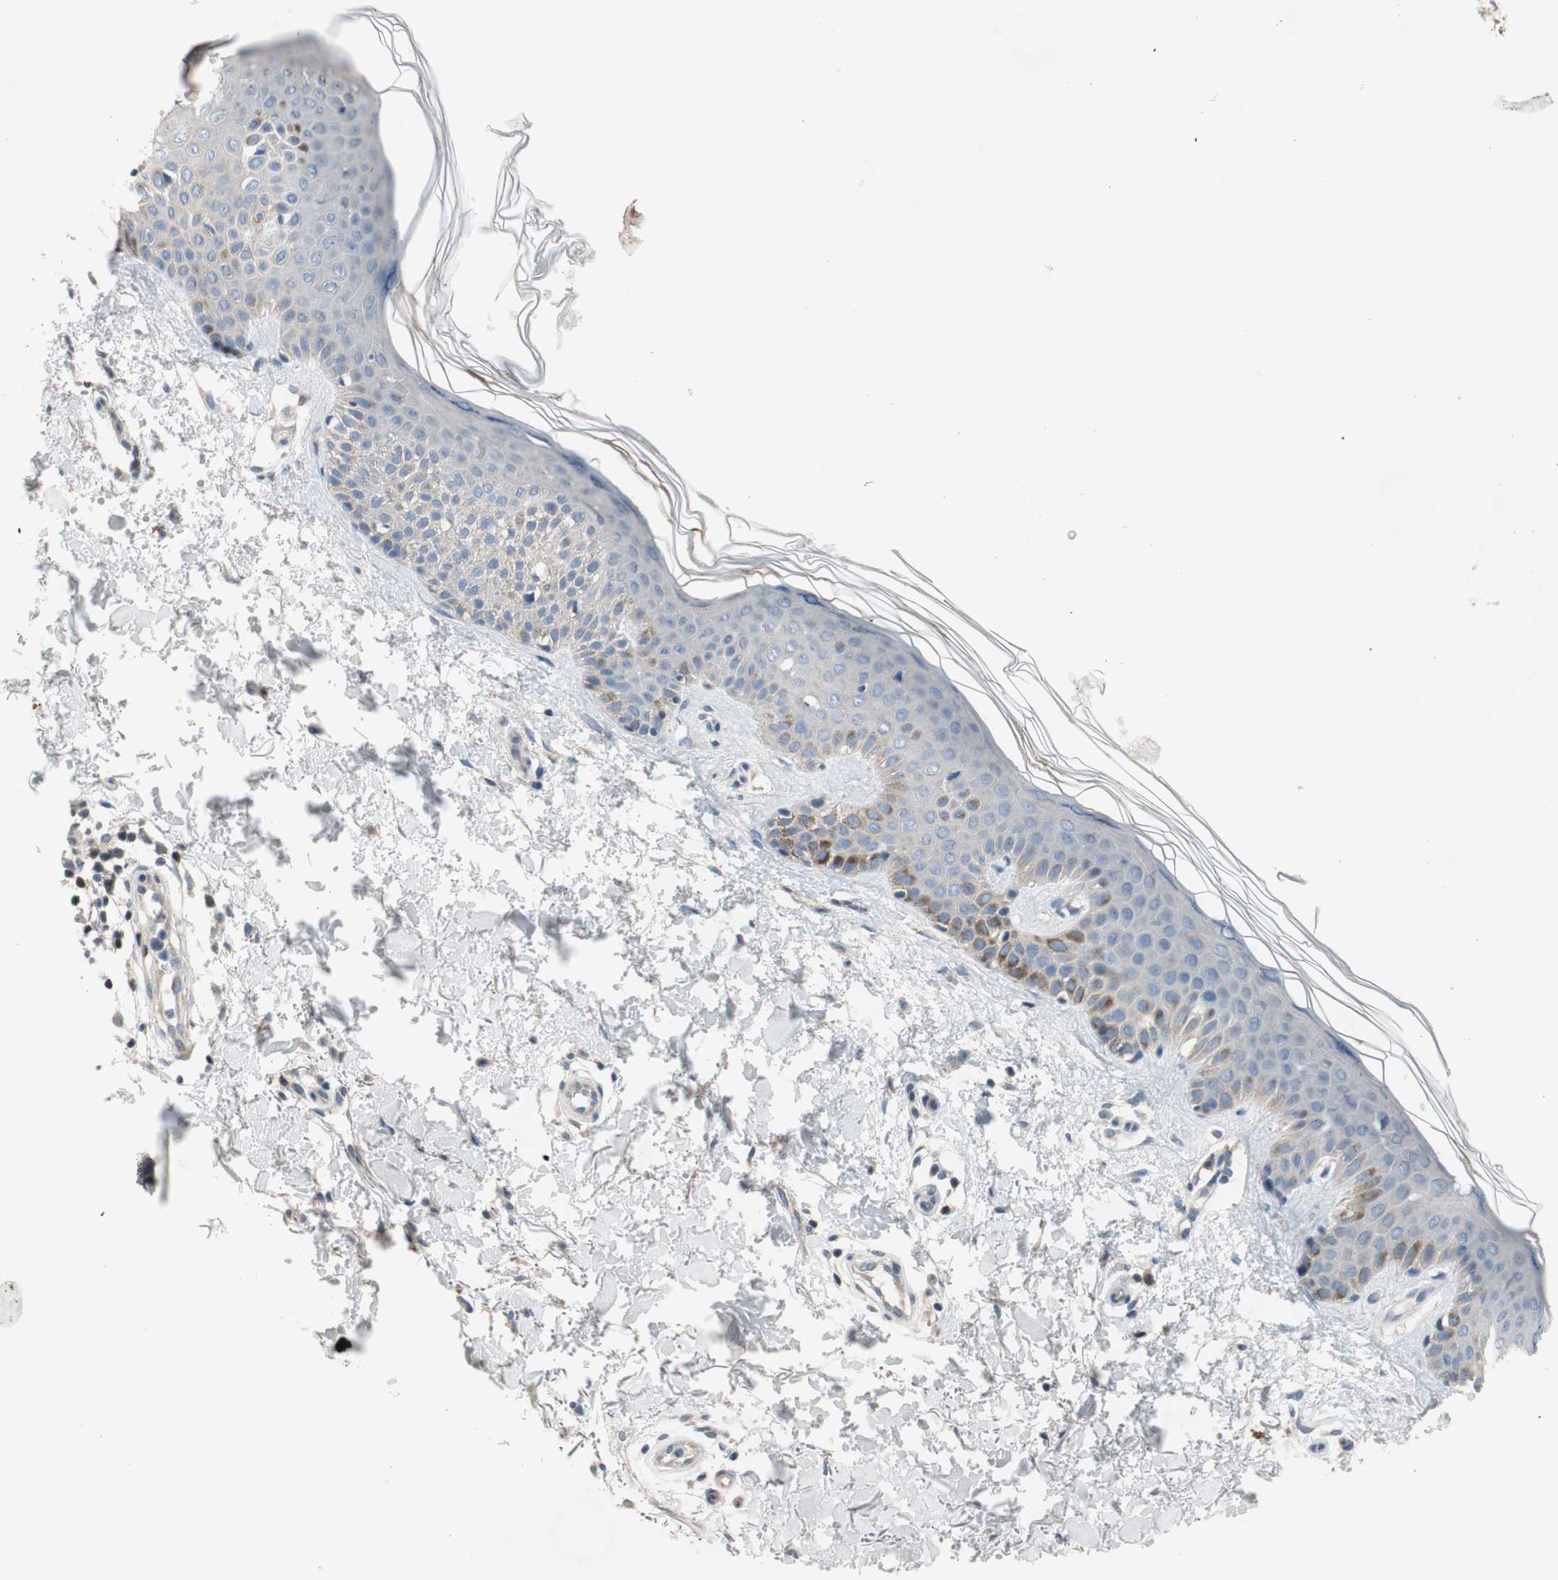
{"staining": {"intensity": "negative", "quantity": "none", "location": "none"}, "tissue": "skin", "cell_type": "Fibroblasts", "image_type": "normal", "snomed": [{"axis": "morphology", "description": "Normal tissue, NOS"}, {"axis": "topography", "description": "Skin"}], "caption": "Immunohistochemical staining of normal human skin displays no significant expression in fibroblasts.", "gene": "TACR3", "patient": {"sex": "male", "age": 67}}